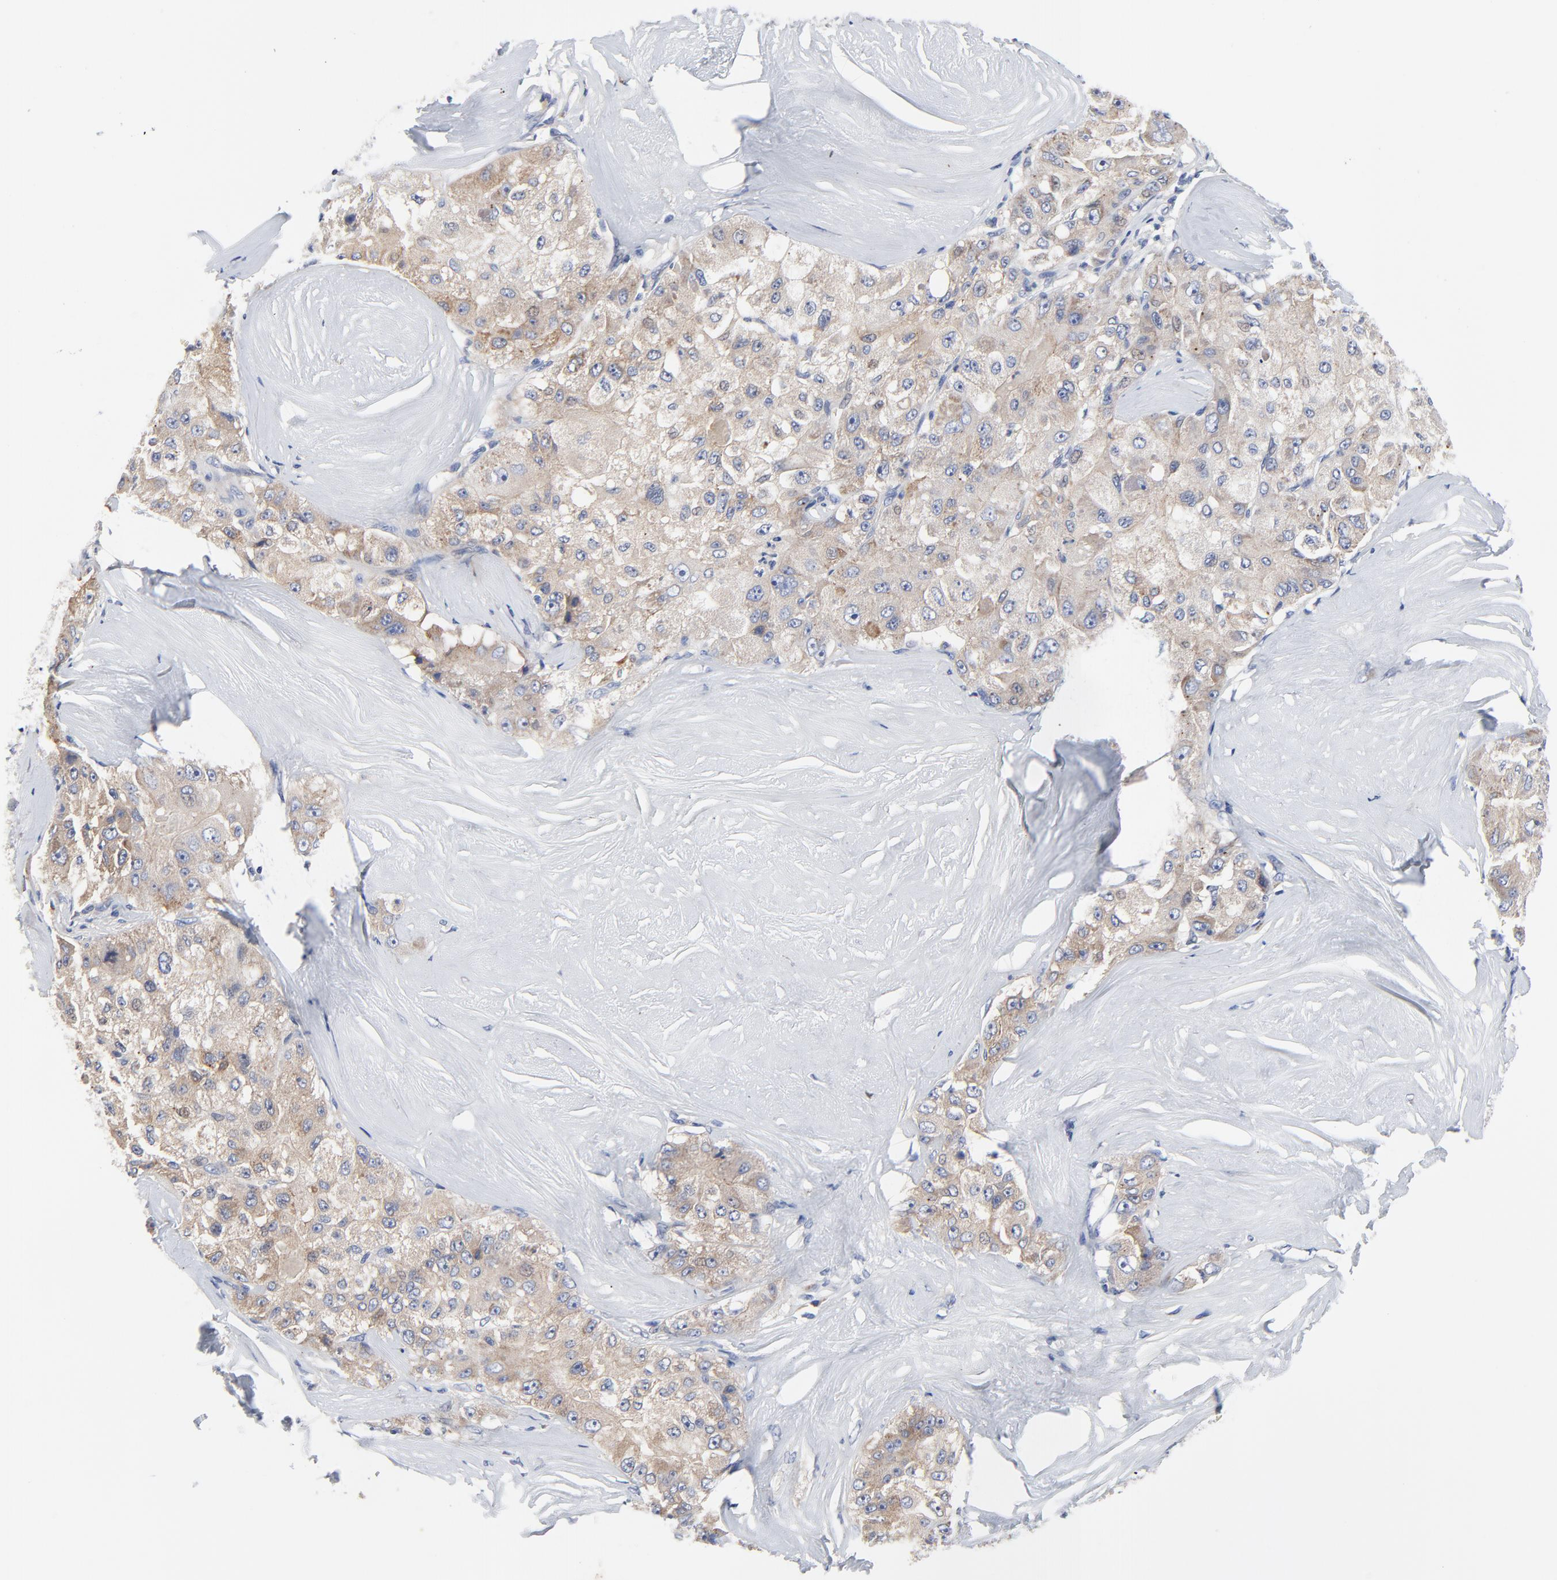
{"staining": {"intensity": "moderate", "quantity": ">75%", "location": "cytoplasmic/membranous"}, "tissue": "liver cancer", "cell_type": "Tumor cells", "image_type": "cancer", "snomed": [{"axis": "morphology", "description": "Carcinoma, Hepatocellular, NOS"}, {"axis": "topography", "description": "Liver"}], "caption": "Immunohistochemistry (IHC) histopathology image of neoplastic tissue: human liver cancer (hepatocellular carcinoma) stained using immunohistochemistry (IHC) reveals medium levels of moderate protein expression localized specifically in the cytoplasmic/membranous of tumor cells, appearing as a cytoplasmic/membranous brown color.", "gene": "VAV2", "patient": {"sex": "male", "age": 80}}